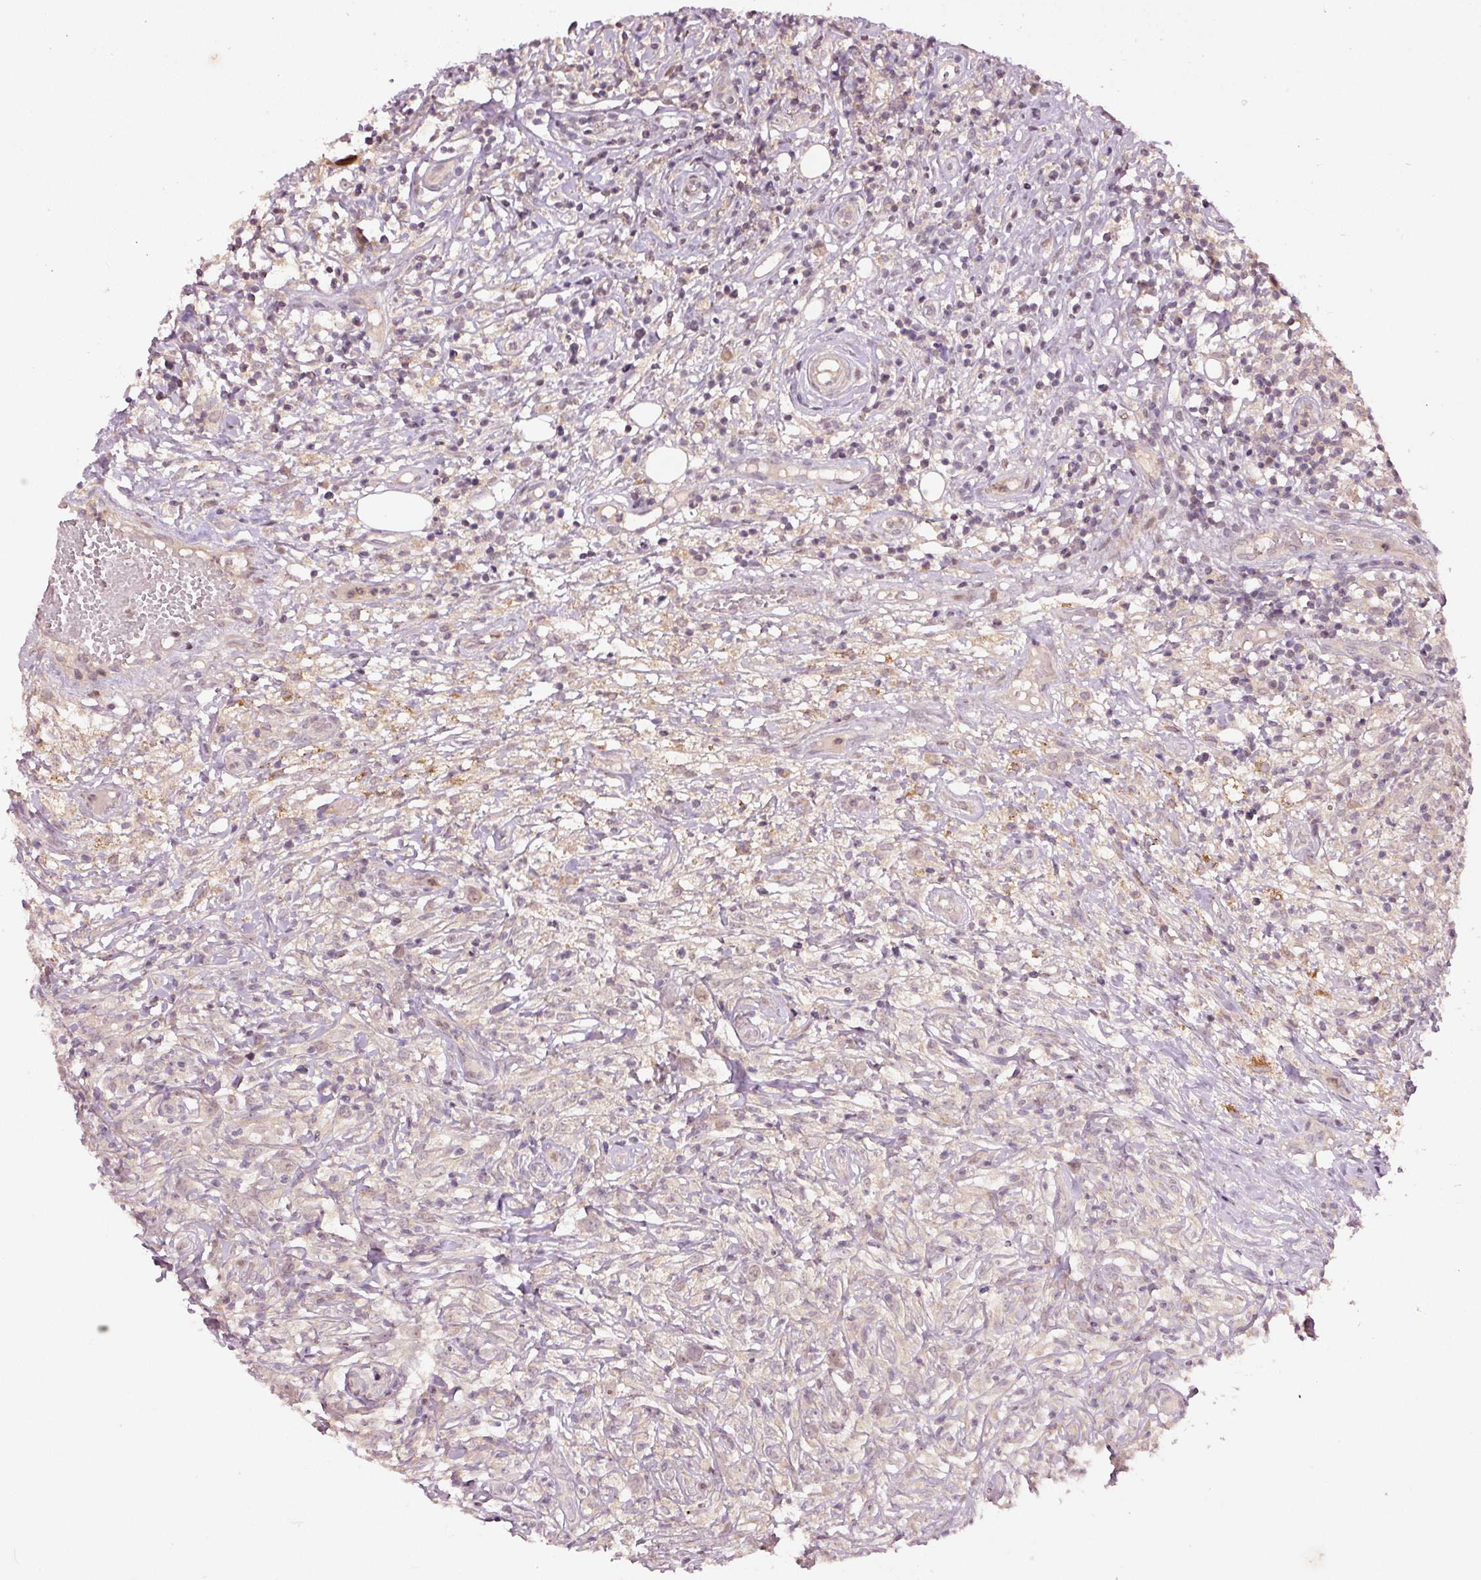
{"staining": {"intensity": "negative", "quantity": "none", "location": "none"}, "tissue": "lymphoma", "cell_type": "Tumor cells", "image_type": "cancer", "snomed": [{"axis": "morphology", "description": "Hodgkin's disease, NOS"}, {"axis": "topography", "description": "No Tissue"}], "caption": "DAB immunohistochemical staining of lymphoma displays no significant expression in tumor cells. Nuclei are stained in blue.", "gene": "PCDHB1", "patient": {"sex": "female", "age": 21}}